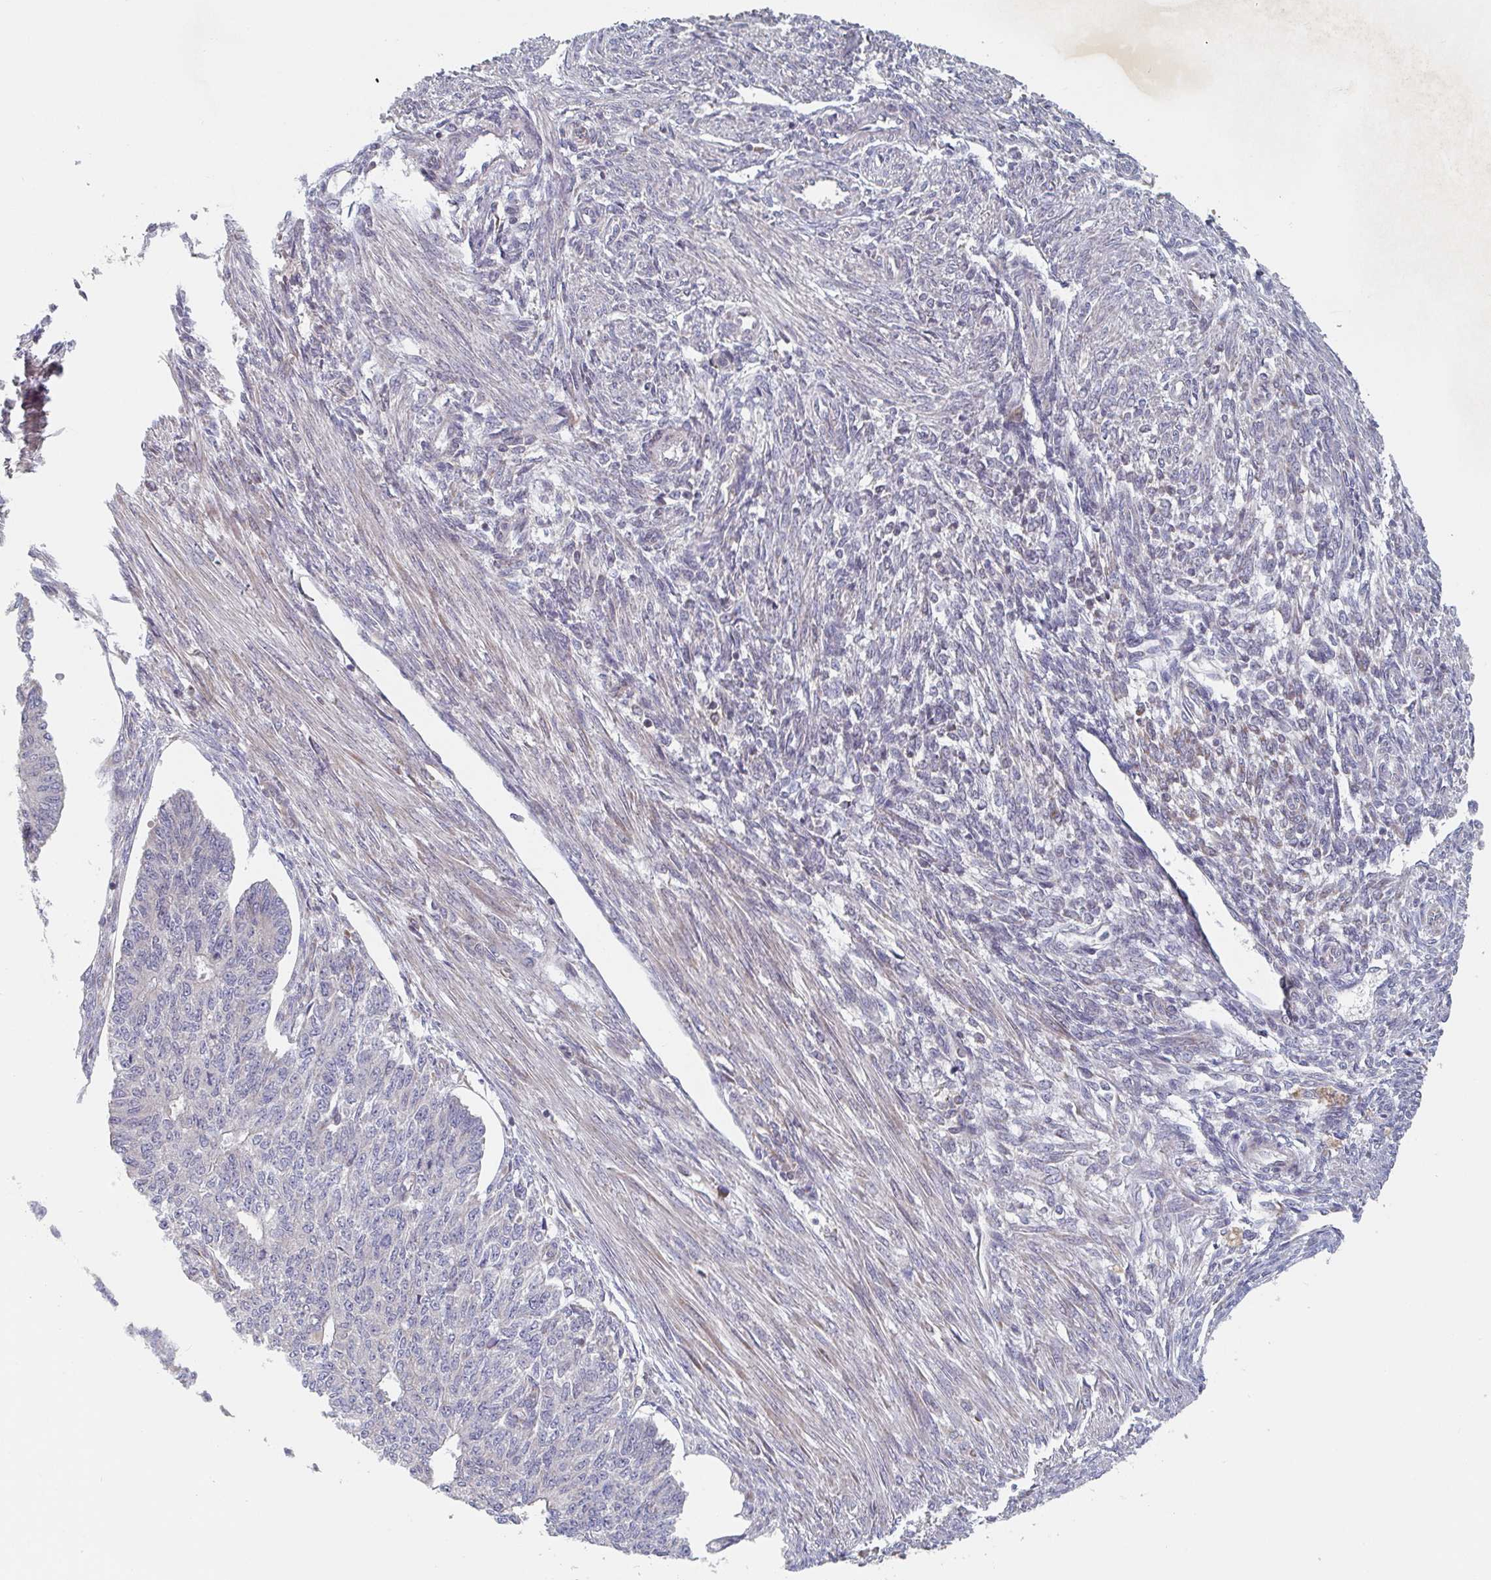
{"staining": {"intensity": "negative", "quantity": "none", "location": "none"}, "tissue": "endometrial cancer", "cell_type": "Tumor cells", "image_type": "cancer", "snomed": [{"axis": "morphology", "description": "Adenocarcinoma, NOS"}, {"axis": "topography", "description": "Endometrium"}], "caption": "DAB (3,3'-diaminobenzidine) immunohistochemical staining of human endometrial adenocarcinoma exhibits no significant staining in tumor cells. (DAB (3,3'-diaminobenzidine) immunohistochemistry (IHC) with hematoxylin counter stain).", "gene": "ELOVL1", "patient": {"sex": "female", "age": 32}}